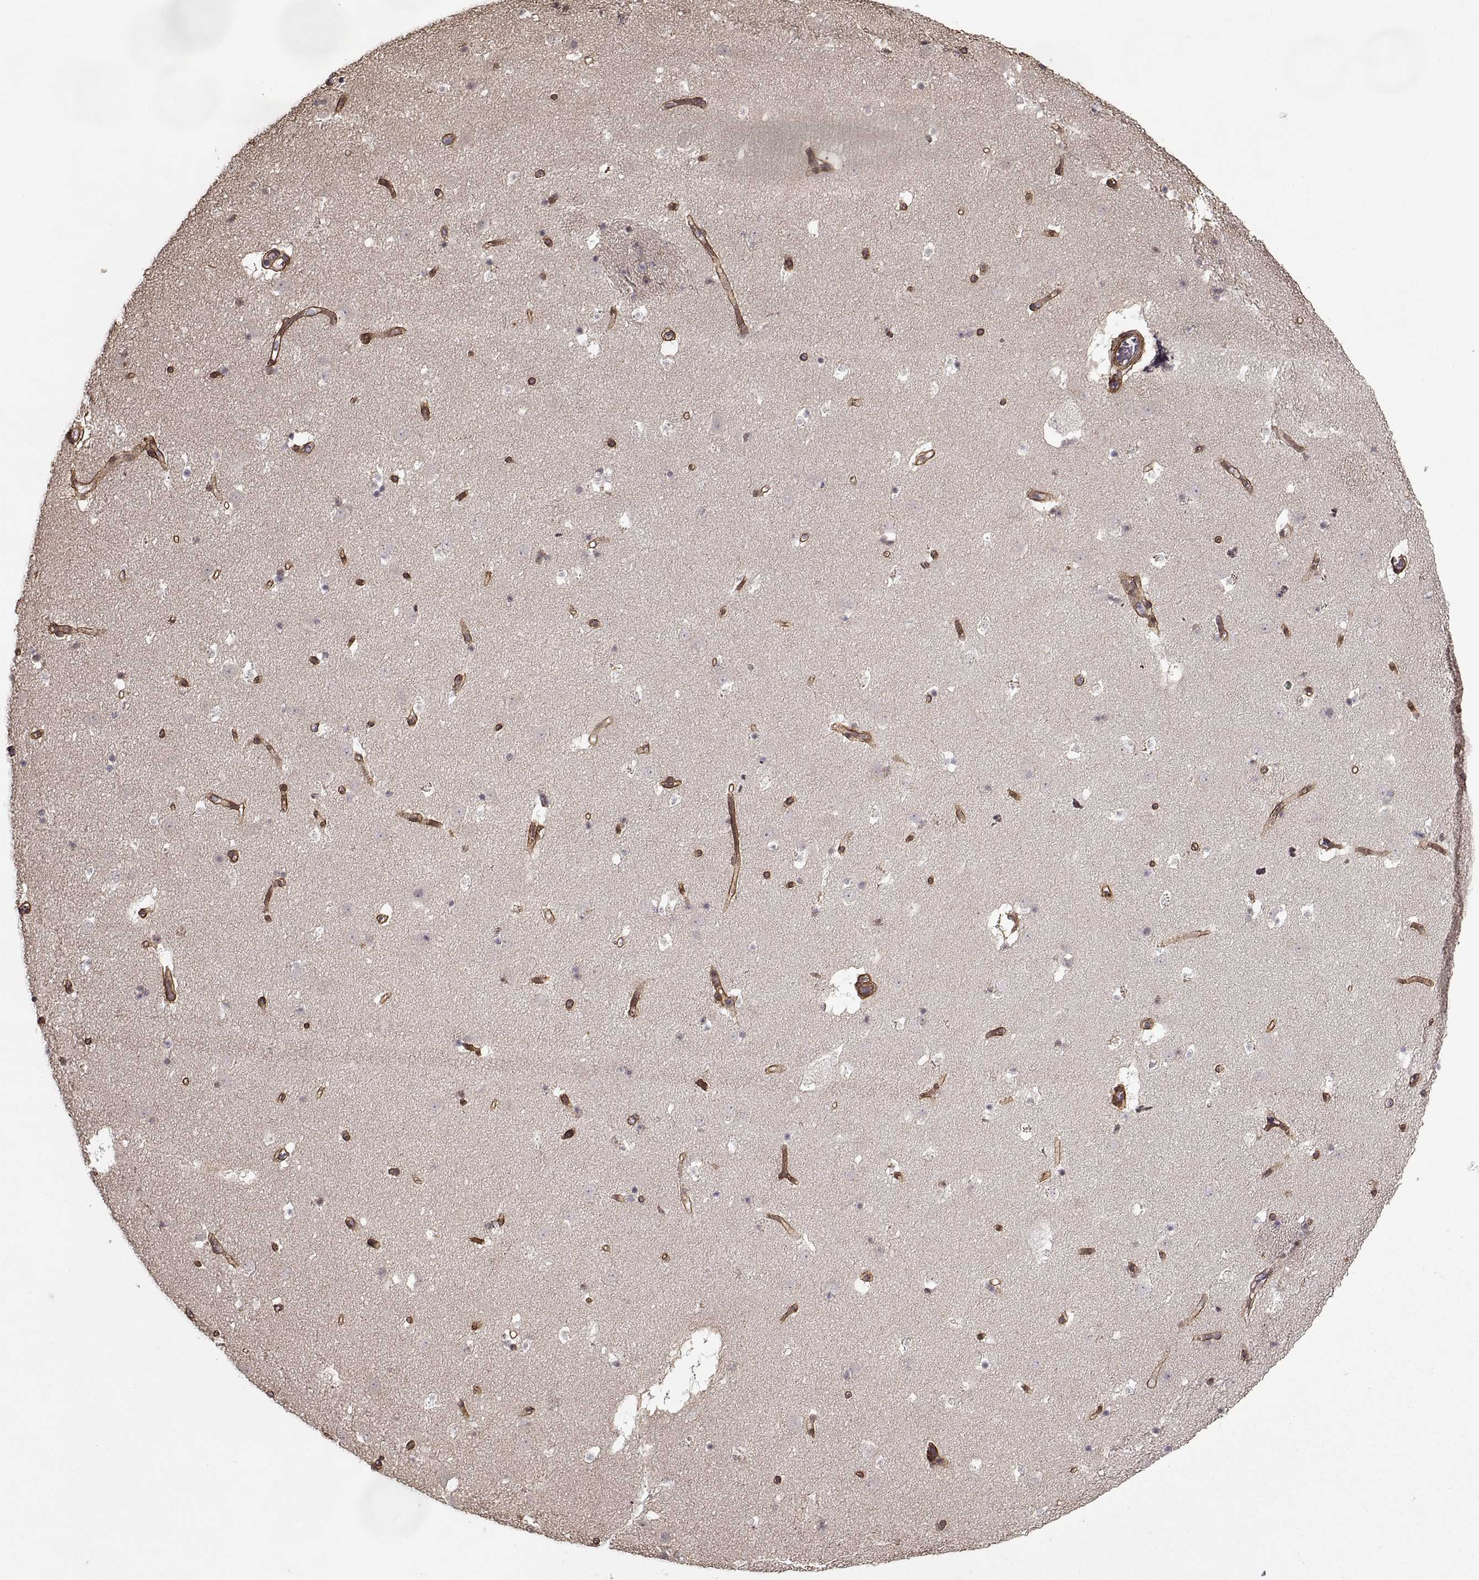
{"staining": {"intensity": "negative", "quantity": "none", "location": "none"}, "tissue": "caudate", "cell_type": "Glial cells", "image_type": "normal", "snomed": [{"axis": "morphology", "description": "Normal tissue, NOS"}, {"axis": "topography", "description": "Lateral ventricle wall"}], "caption": "Glial cells show no significant positivity in unremarkable caudate. (Brightfield microscopy of DAB IHC at high magnification).", "gene": "LAMB2", "patient": {"sex": "female", "age": 42}}